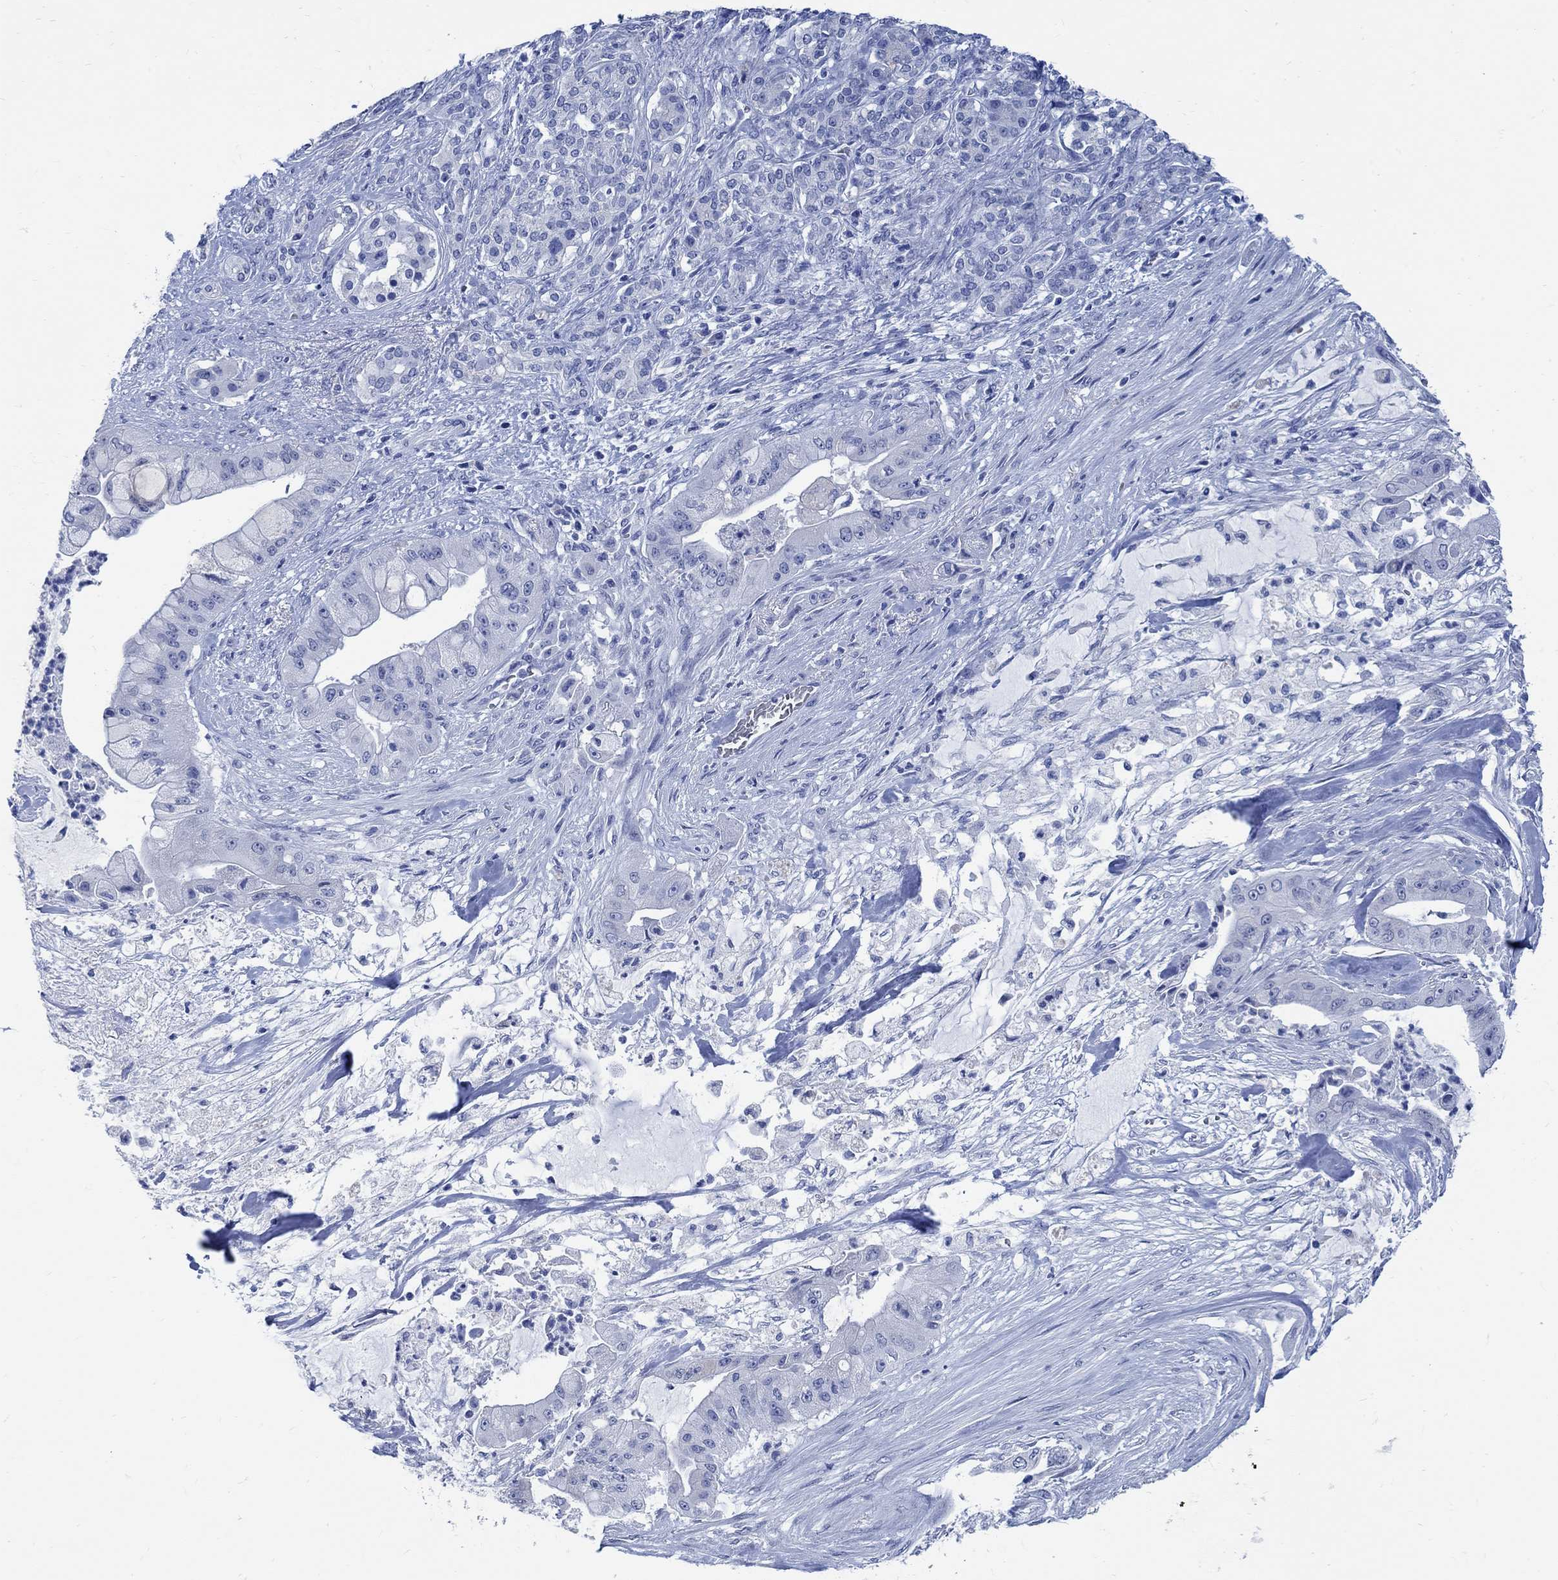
{"staining": {"intensity": "negative", "quantity": "none", "location": "none"}, "tissue": "pancreatic cancer", "cell_type": "Tumor cells", "image_type": "cancer", "snomed": [{"axis": "morphology", "description": "Normal tissue, NOS"}, {"axis": "morphology", "description": "Inflammation, NOS"}, {"axis": "morphology", "description": "Adenocarcinoma, NOS"}, {"axis": "topography", "description": "Pancreas"}], "caption": "A high-resolution micrograph shows IHC staining of pancreatic cancer, which reveals no significant positivity in tumor cells. (DAB immunohistochemistry, high magnification).", "gene": "CAMK2N1", "patient": {"sex": "male", "age": 57}}